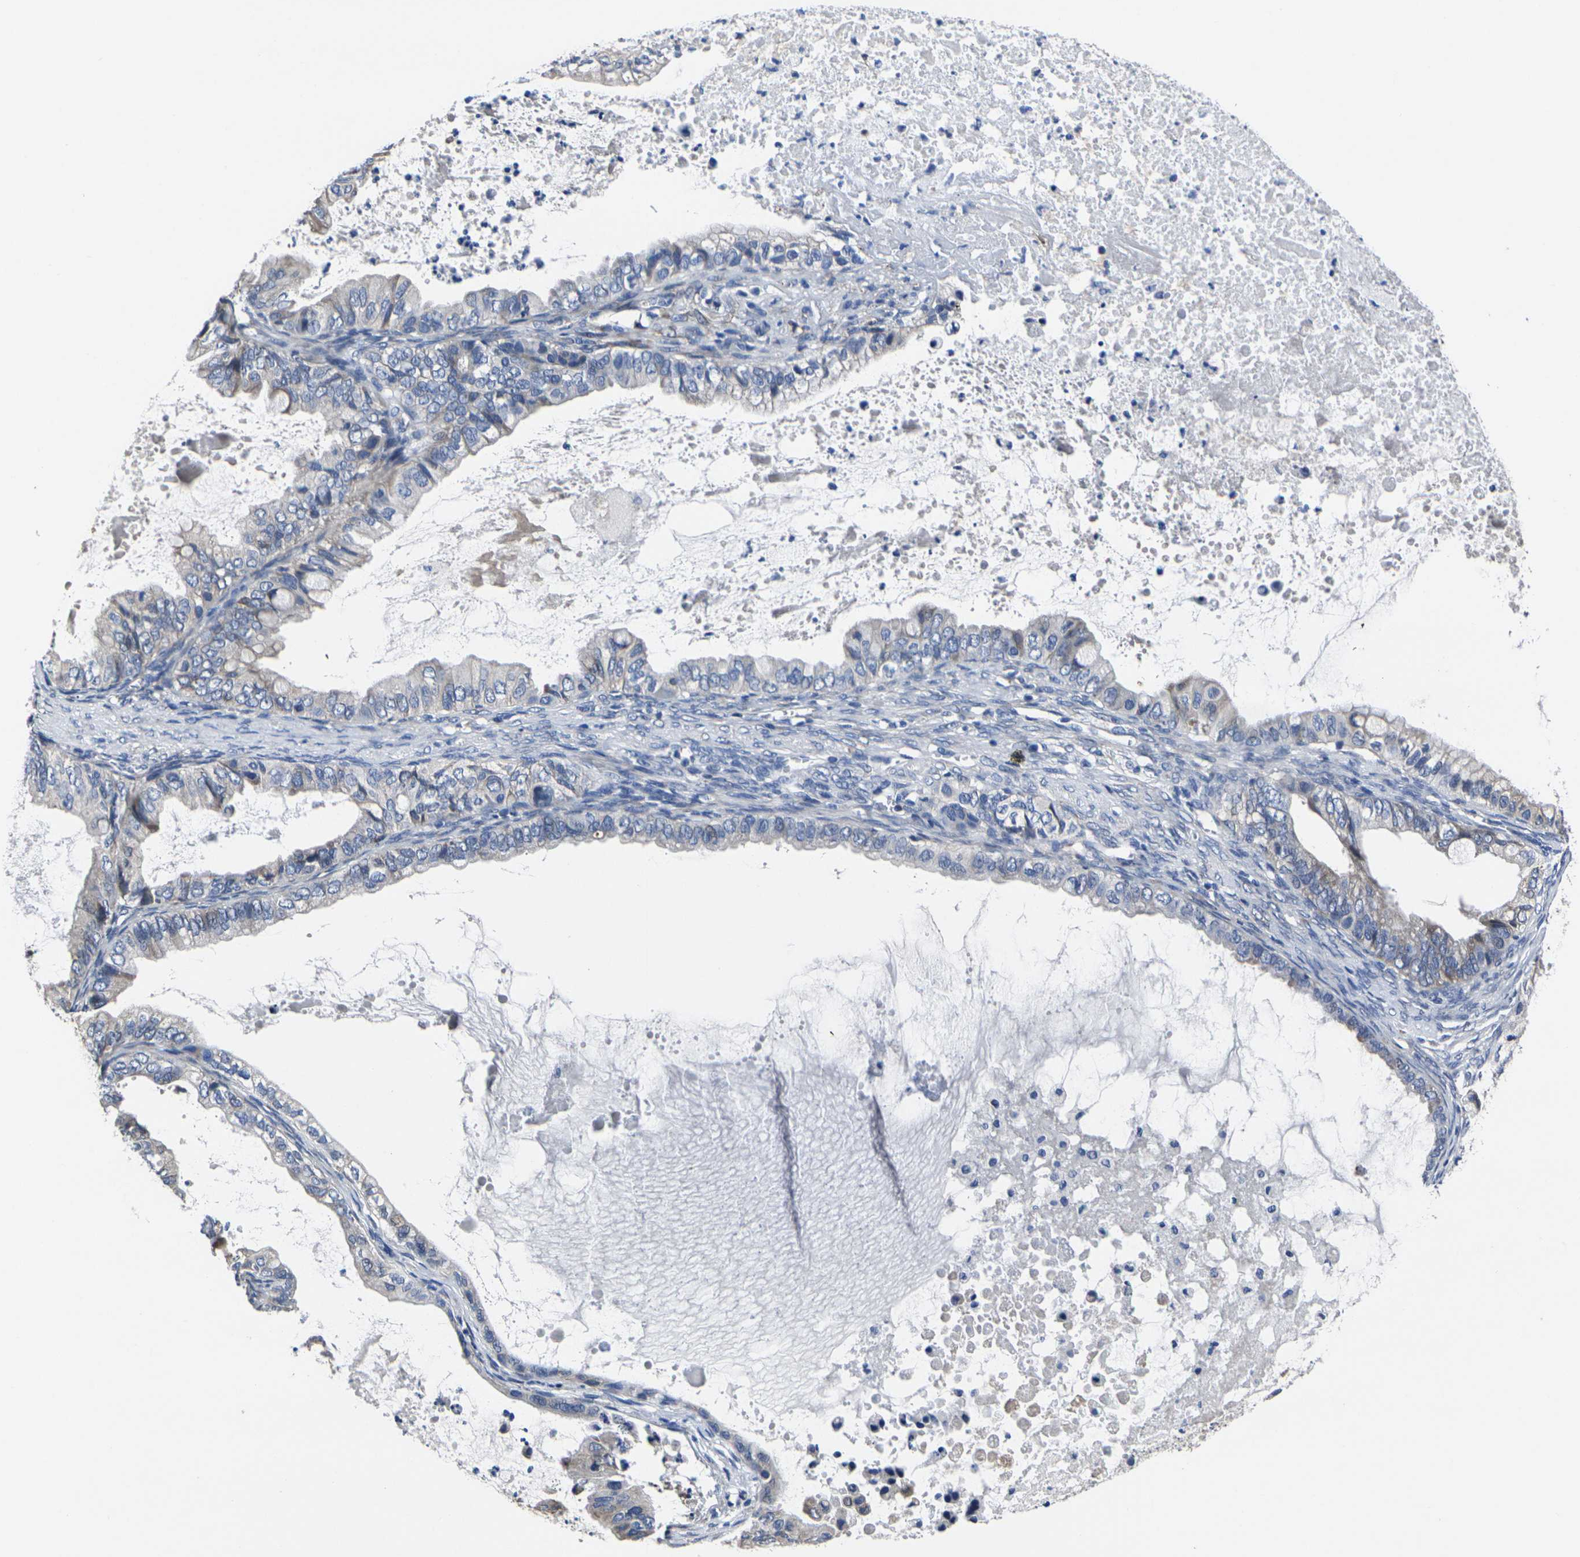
{"staining": {"intensity": "weak", "quantity": "<25%", "location": "cytoplasmic/membranous"}, "tissue": "ovarian cancer", "cell_type": "Tumor cells", "image_type": "cancer", "snomed": [{"axis": "morphology", "description": "Cystadenocarcinoma, mucinous, NOS"}, {"axis": "topography", "description": "Ovary"}], "caption": "This photomicrograph is of ovarian cancer (mucinous cystadenocarcinoma) stained with immunohistochemistry to label a protein in brown with the nuclei are counter-stained blue. There is no expression in tumor cells. Brightfield microscopy of immunohistochemistry stained with DAB (brown) and hematoxylin (blue), captured at high magnification.", "gene": "CYP2C8", "patient": {"sex": "female", "age": 80}}